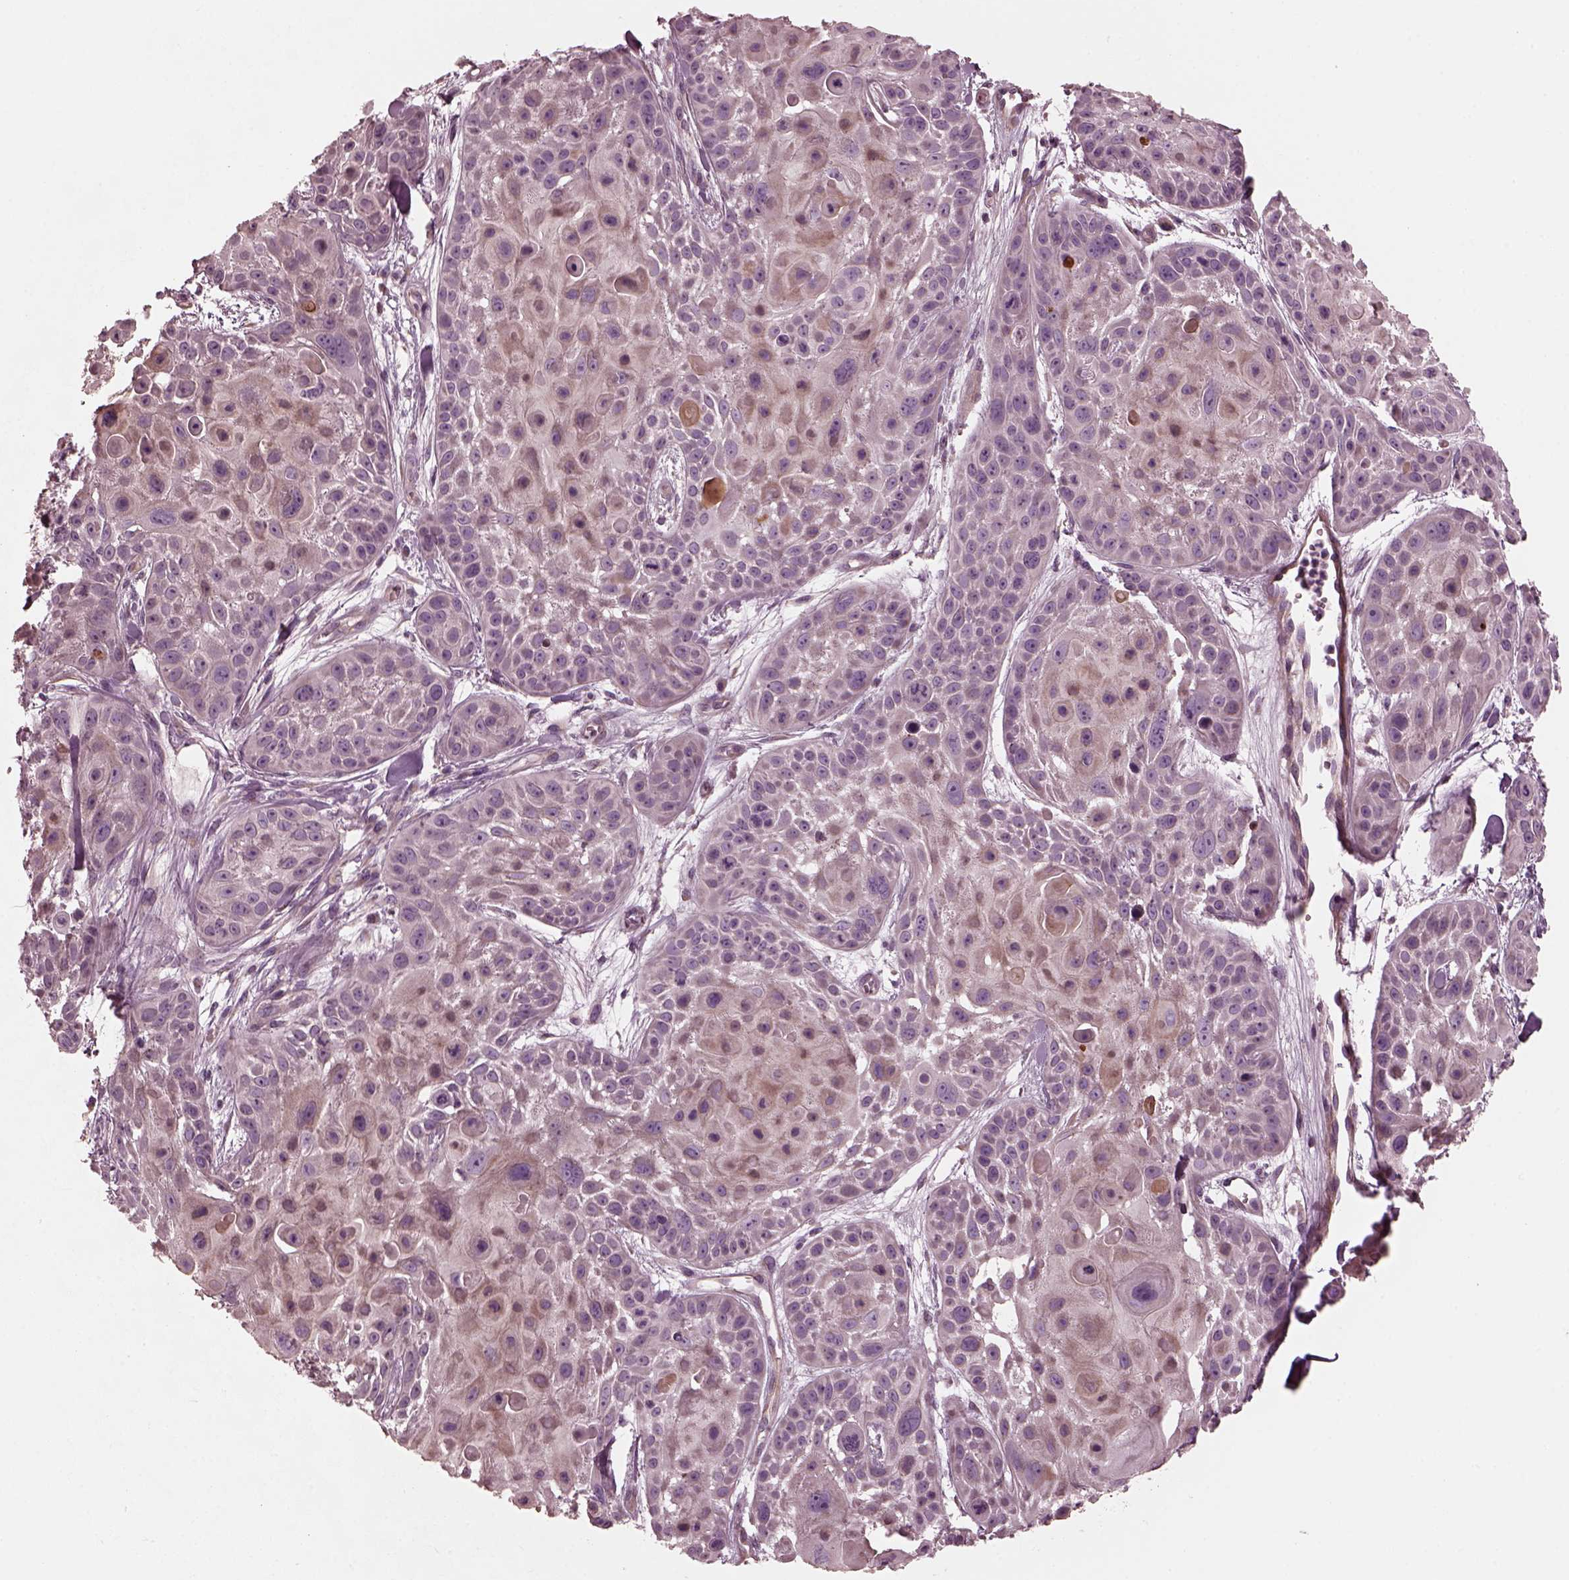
{"staining": {"intensity": "negative", "quantity": "none", "location": "none"}, "tissue": "skin cancer", "cell_type": "Tumor cells", "image_type": "cancer", "snomed": [{"axis": "morphology", "description": "Squamous cell carcinoma, NOS"}, {"axis": "topography", "description": "Skin"}, {"axis": "topography", "description": "Anal"}], "caption": "A histopathology image of human skin squamous cell carcinoma is negative for staining in tumor cells. (IHC, brightfield microscopy, high magnification).", "gene": "KIF6", "patient": {"sex": "female", "age": 75}}